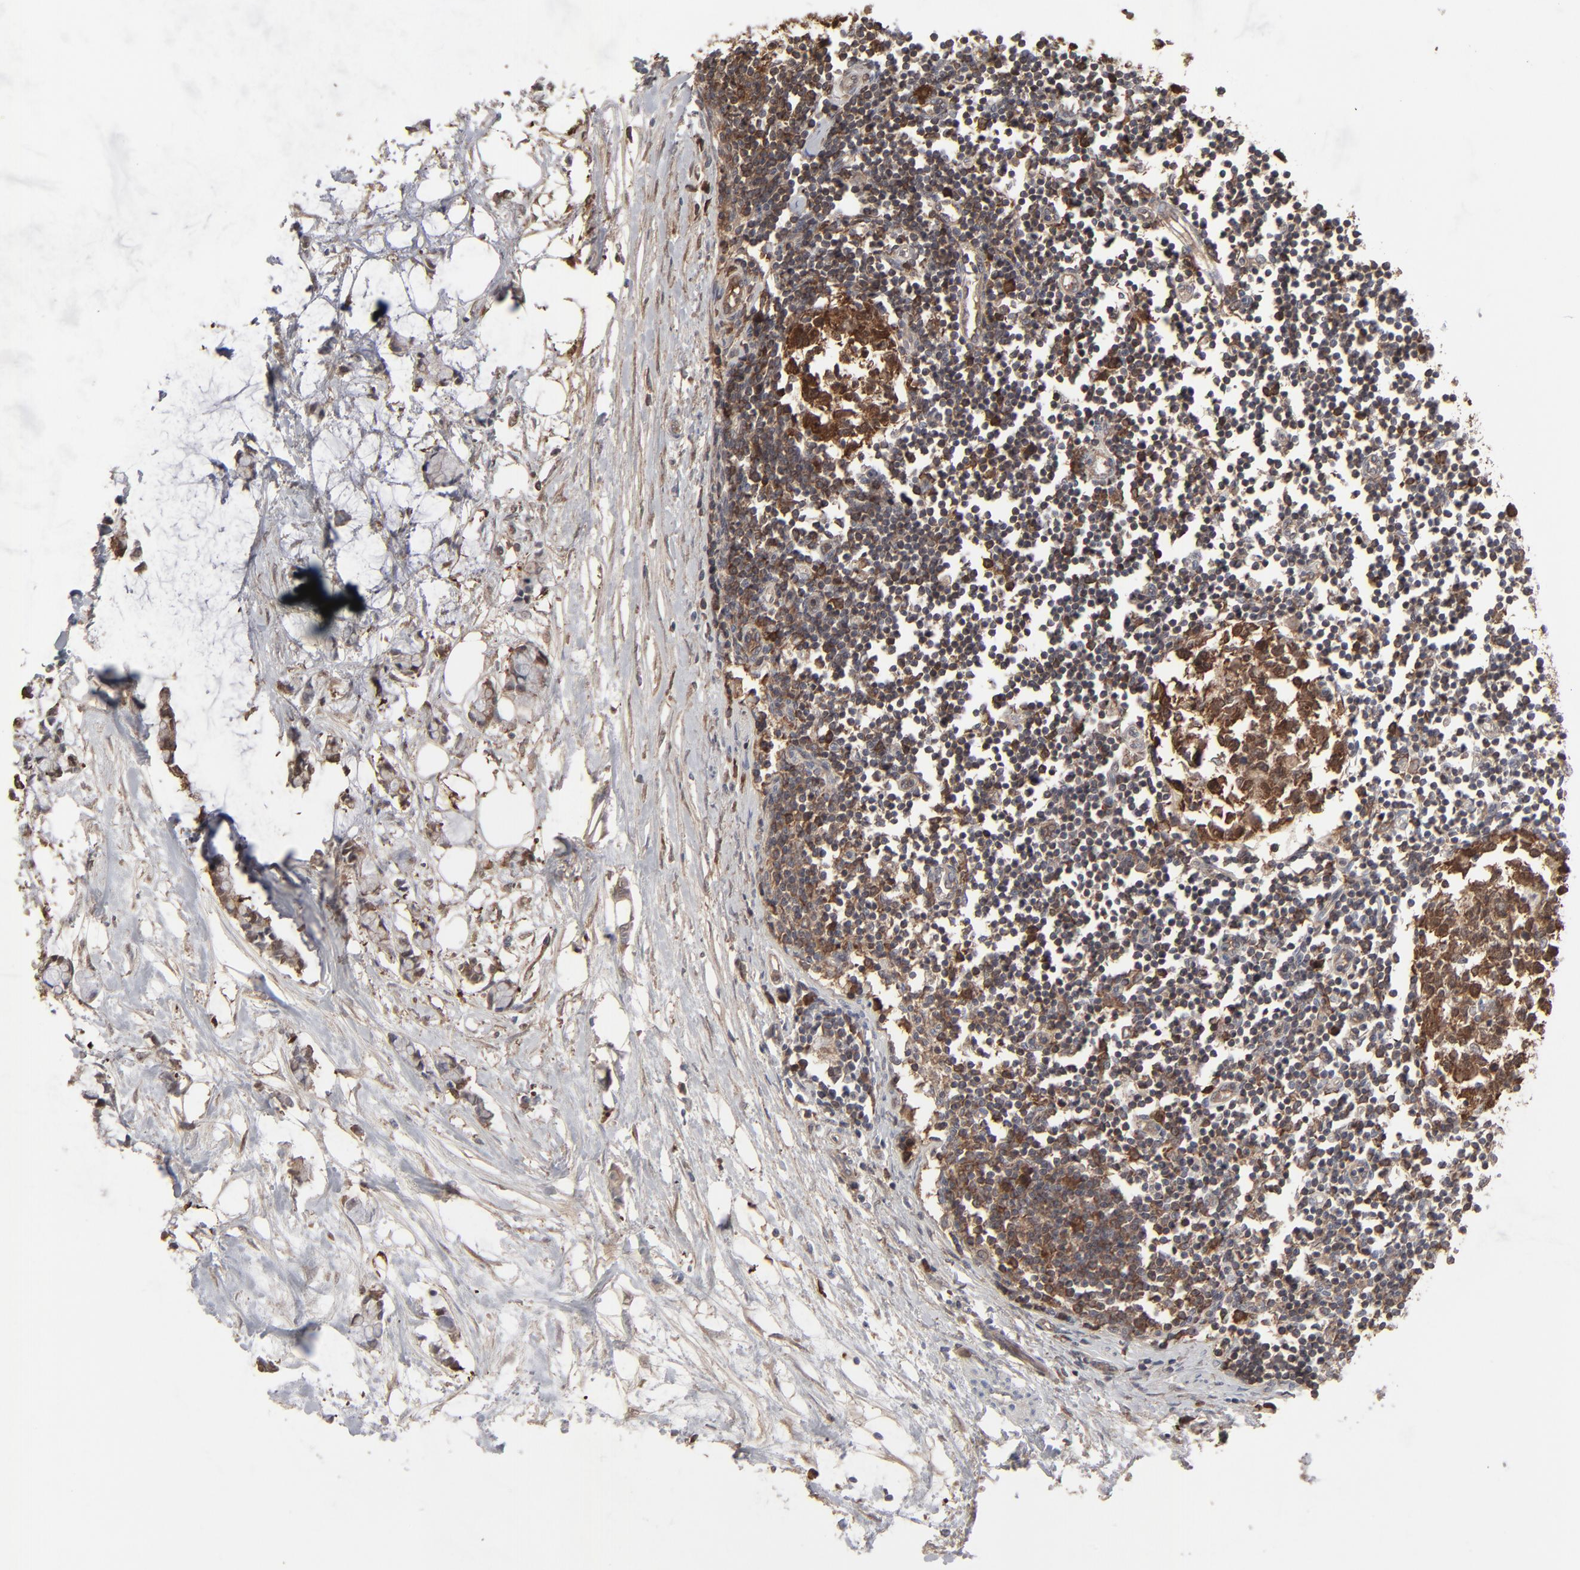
{"staining": {"intensity": "strong", "quantity": ">75%", "location": "cytoplasmic/membranous"}, "tissue": "colorectal cancer", "cell_type": "Tumor cells", "image_type": "cancer", "snomed": [{"axis": "morphology", "description": "Normal tissue, NOS"}, {"axis": "morphology", "description": "Adenocarcinoma, NOS"}, {"axis": "topography", "description": "Colon"}, {"axis": "topography", "description": "Peripheral nerve tissue"}], "caption": "Colorectal cancer (adenocarcinoma) tissue displays strong cytoplasmic/membranous positivity in about >75% of tumor cells, visualized by immunohistochemistry.", "gene": "NME1-NME2", "patient": {"sex": "male", "age": 14}}